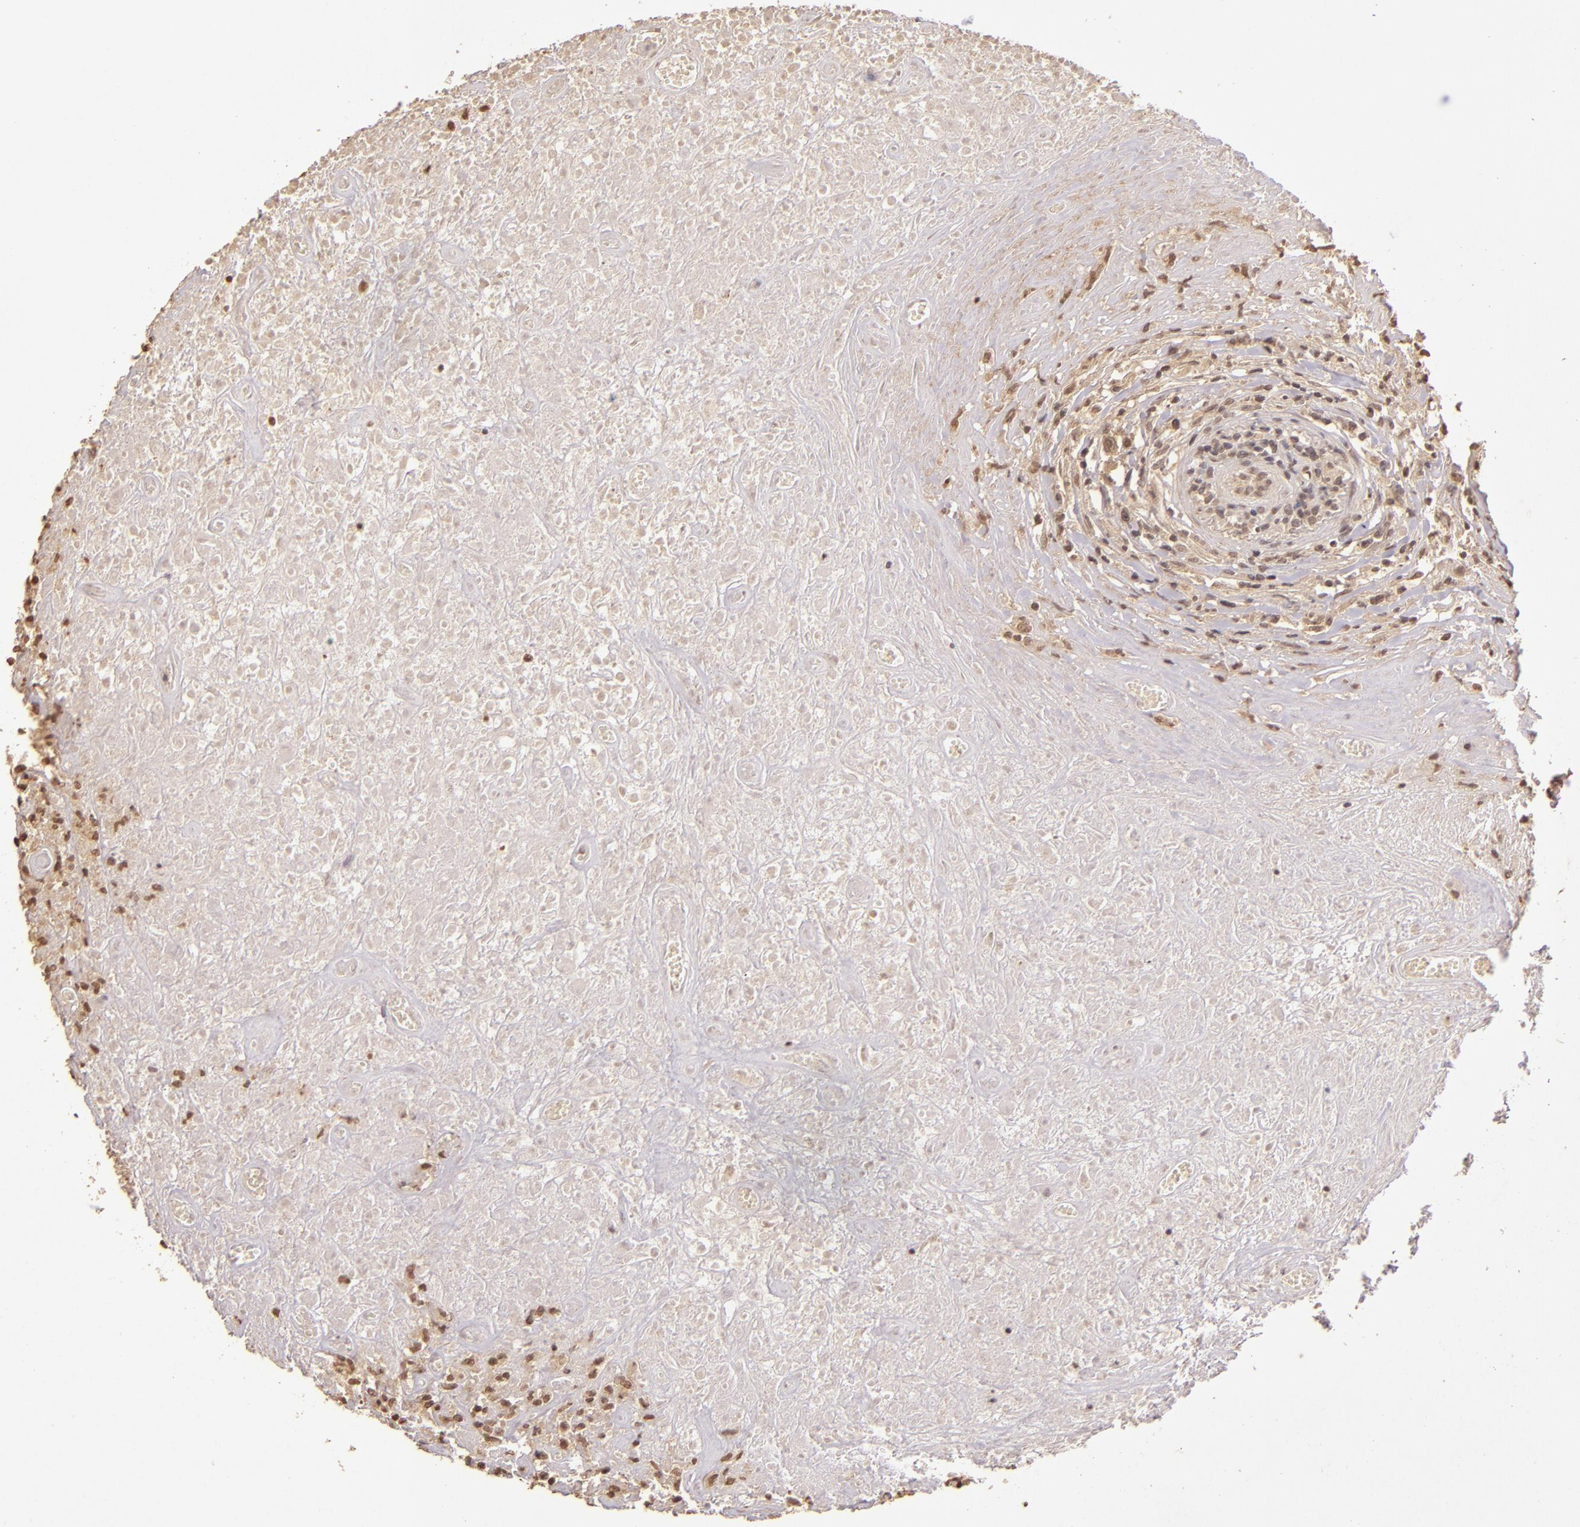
{"staining": {"intensity": "weak", "quantity": "<25%", "location": "cytoplasmic/membranous,nuclear"}, "tissue": "lymphoma", "cell_type": "Tumor cells", "image_type": "cancer", "snomed": [{"axis": "morphology", "description": "Hodgkin's disease, NOS"}, {"axis": "topography", "description": "Lymph node"}], "caption": "DAB immunohistochemical staining of Hodgkin's disease shows no significant staining in tumor cells.", "gene": "CUL1", "patient": {"sex": "male", "age": 46}}